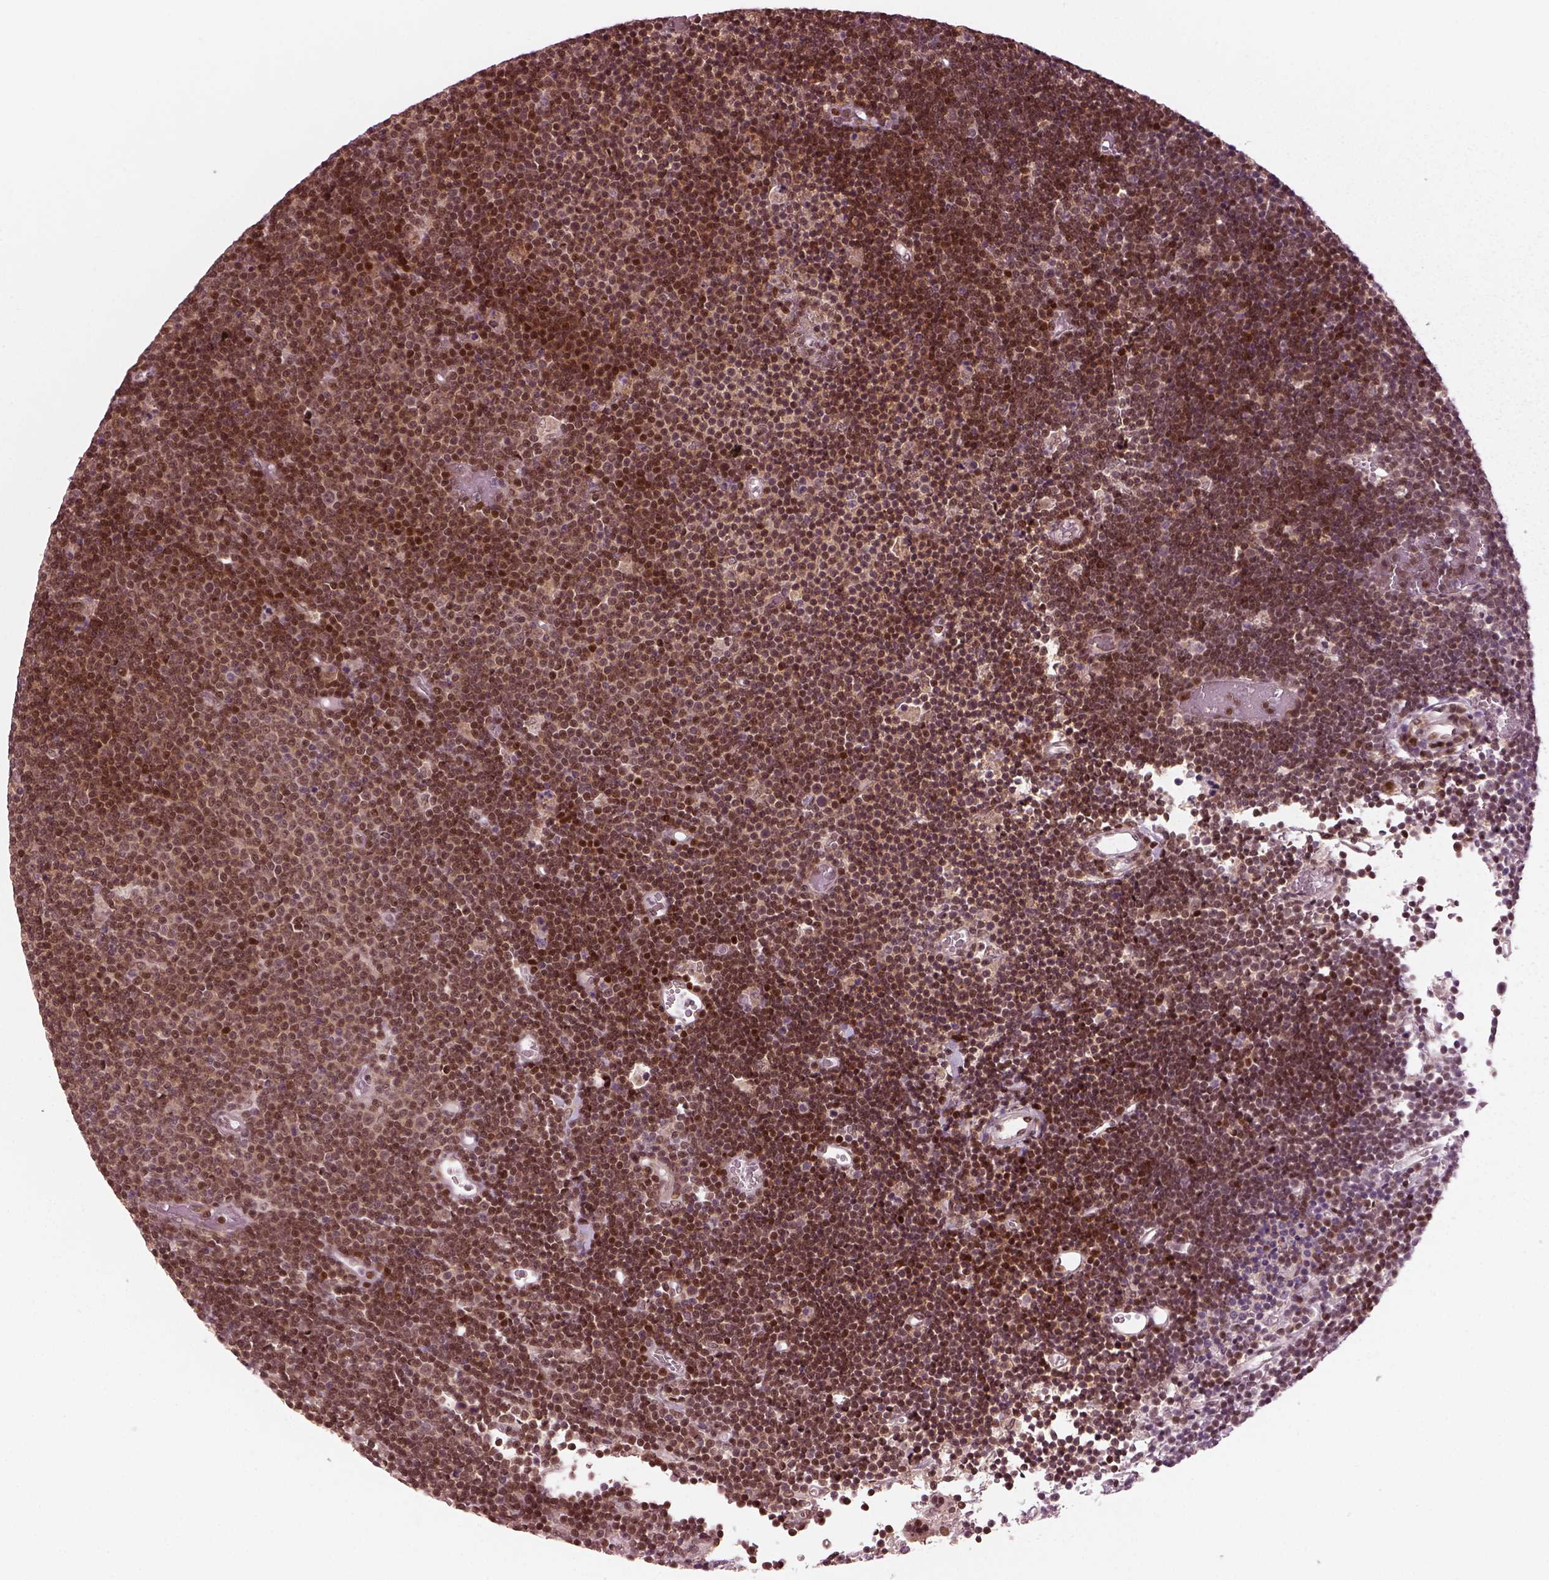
{"staining": {"intensity": "moderate", "quantity": ">75%", "location": "nuclear"}, "tissue": "lymphoma", "cell_type": "Tumor cells", "image_type": "cancer", "snomed": [{"axis": "morphology", "description": "Malignant lymphoma, non-Hodgkin's type, Low grade"}, {"axis": "topography", "description": "Brain"}], "caption": "Low-grade malignant lymphoma, non-Hodgkin's type stained with a protein marker shows moderate staining in tumor cells.", "gene": "TRIB3", "patient": {"sex": "female", "age": 66}}